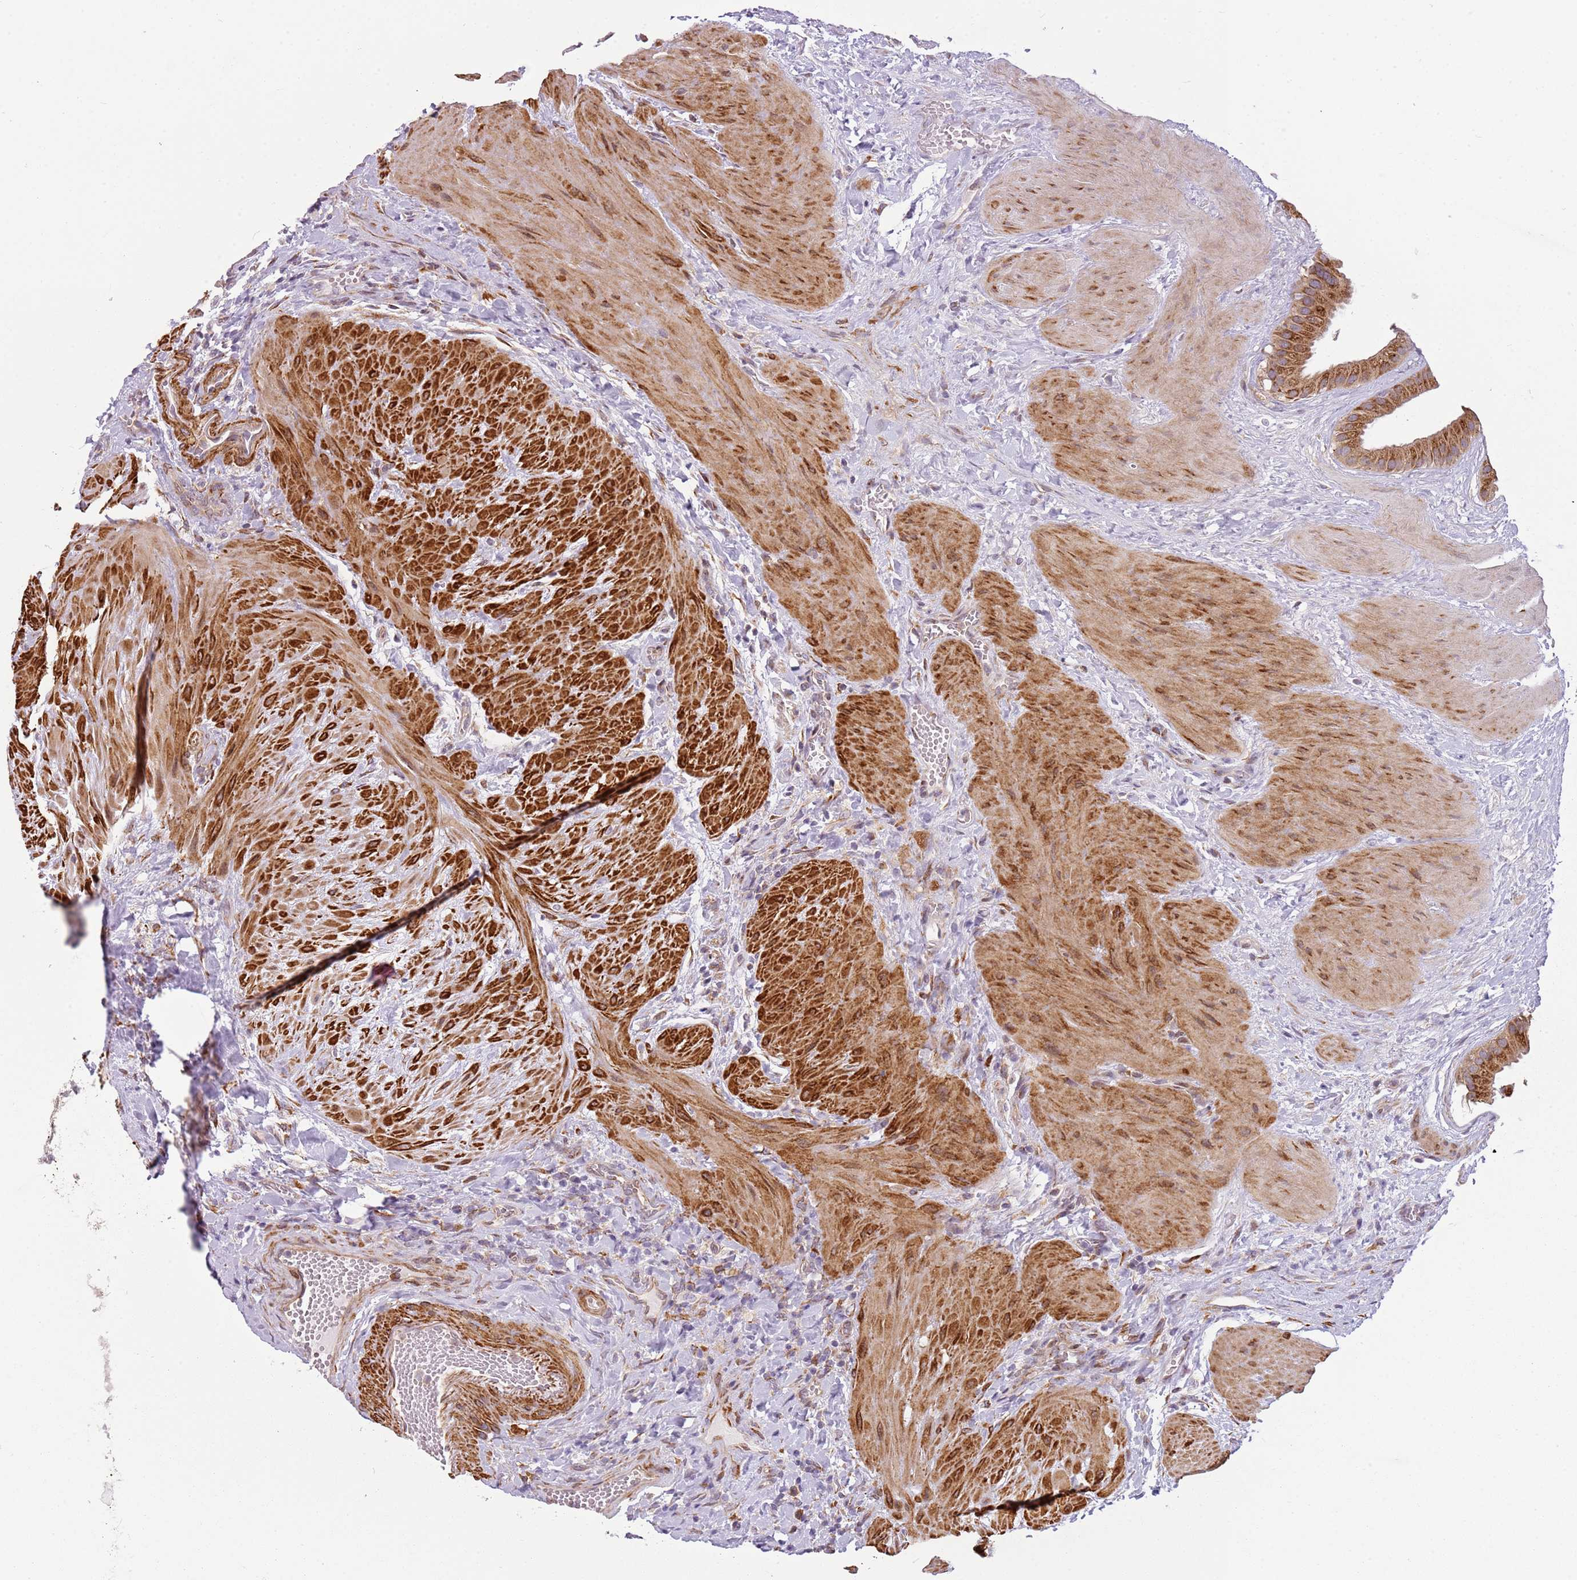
{"staining": {"intensity": "strong", "quantity": ">75%", "location": "cytoplasmic/membranous"}, "tissue": "gallbladder", "cell_type": "Glandular cells", "image_type": "normal", "snomed": [{"axis": "morphology", "description": "Normal tissue, NOS"}, {"axis": "topography", "description": "Gallbladder"}], "caption": "Immunohistochemical staining of normal gallbladder demonstrates high levels of strong cytoplasmic/membranous expression in about >75% of glandular cells.", "gene": "PVRIG", "patient": {"sex": "male", "age": 55}}